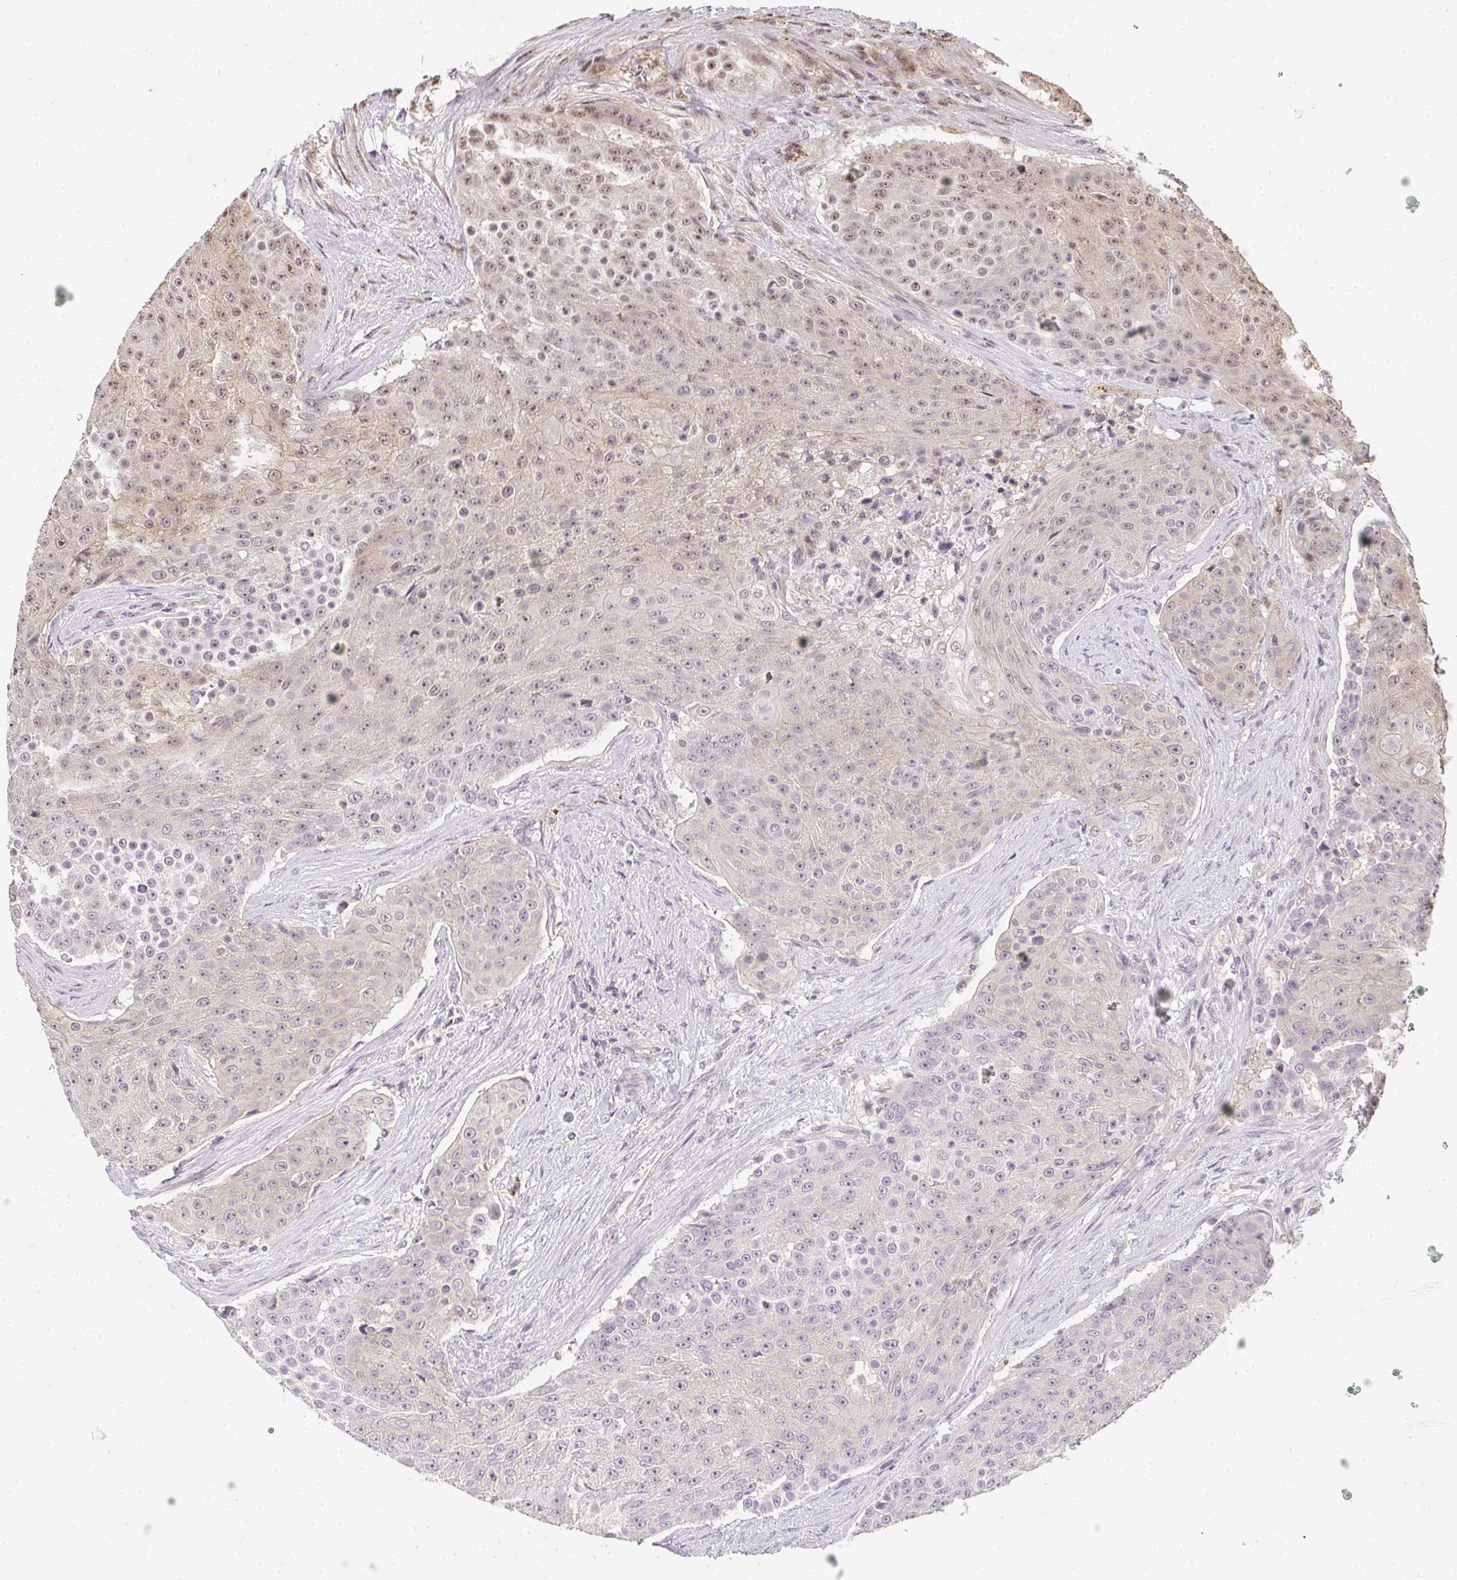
{"staining": {"intensity": "weak", "quantity": "<25%", "location": "cytoplasmic/membranous,nuclear"}, "tissue": "urothelial cancer", "cell_type": "Tumor cells", "image_type": "cancer", "snomed": [{"axis": "morphology", "description": "Urothelial carcinoma, High grade"}, {"axis": "topography", "description": "Urinary bladder"}], "caption": "Protein analysis of urothelial carcinoma (high-grade) shows no significant expression in tumor cells.", "gene": "SLC35B3", "patient": {"sex": "female", "age": 63}}